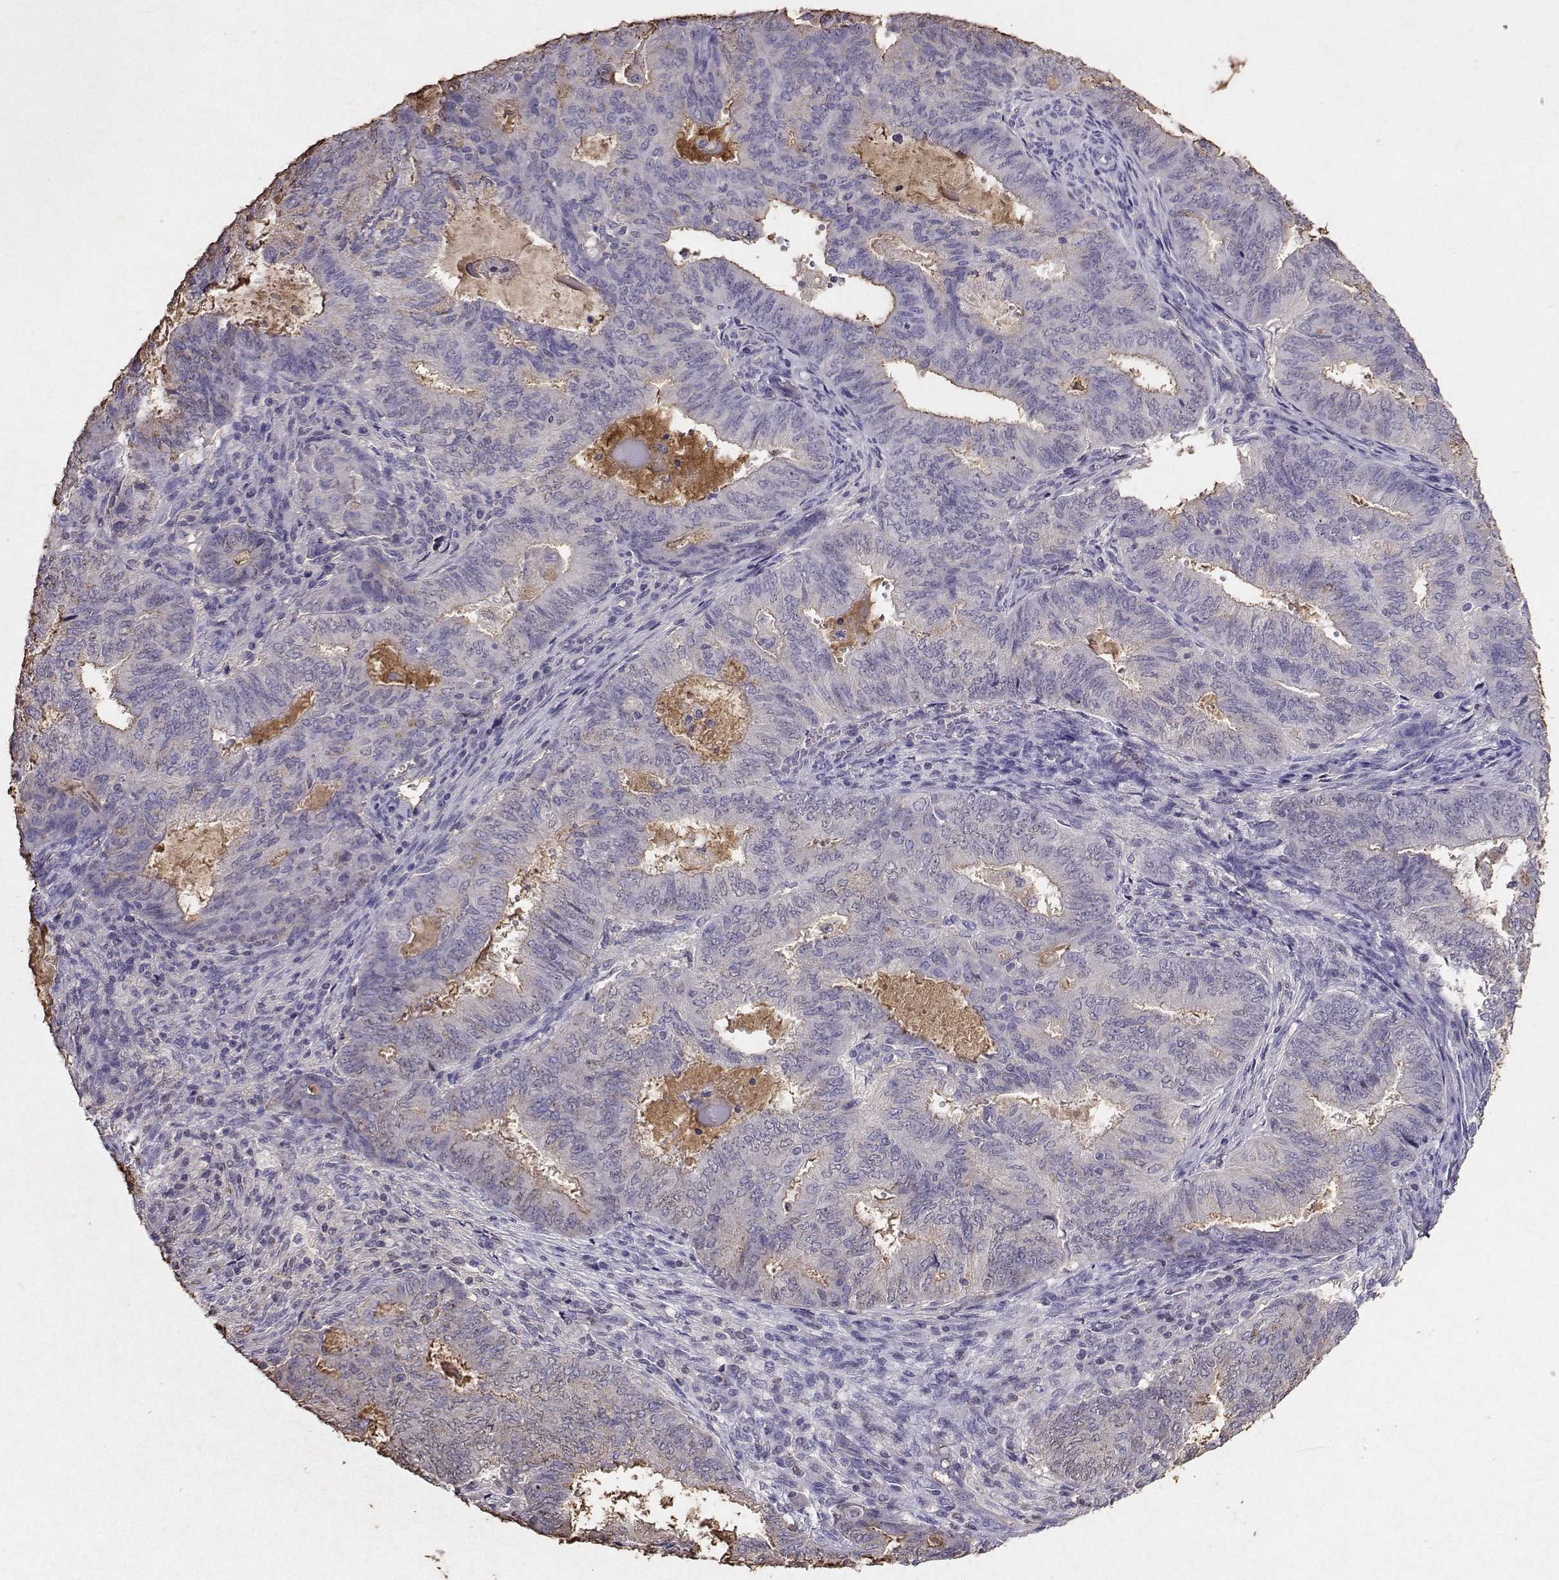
{"staining": {"intensity": "moderate", "quantity": "25%-75%", "location": "cytoplasmic/membranous"}, "tissue": "endometrial cancer", "cell_type": "Tumor cells", "image_type": "cancer", "snomed": [{"axis": "morphology", "description": "Adenocarcinoma, NOS"}, {"axis": "topography", "description": "Endometrium"}], "caption": "Immunohistochemical staining of endometrial cancer displays medium levels of moderate cytoplasmic/membranous protein positivity in approximately 25%-75% of tumor cells. The staining was performed using DAB to visualize the protein expression in brown, while the nuclei were stained in blue with hematoxylin (Magnification: 20x).", "gene": "CLUL1", "patient": {"sex": "female", "age": 62}}